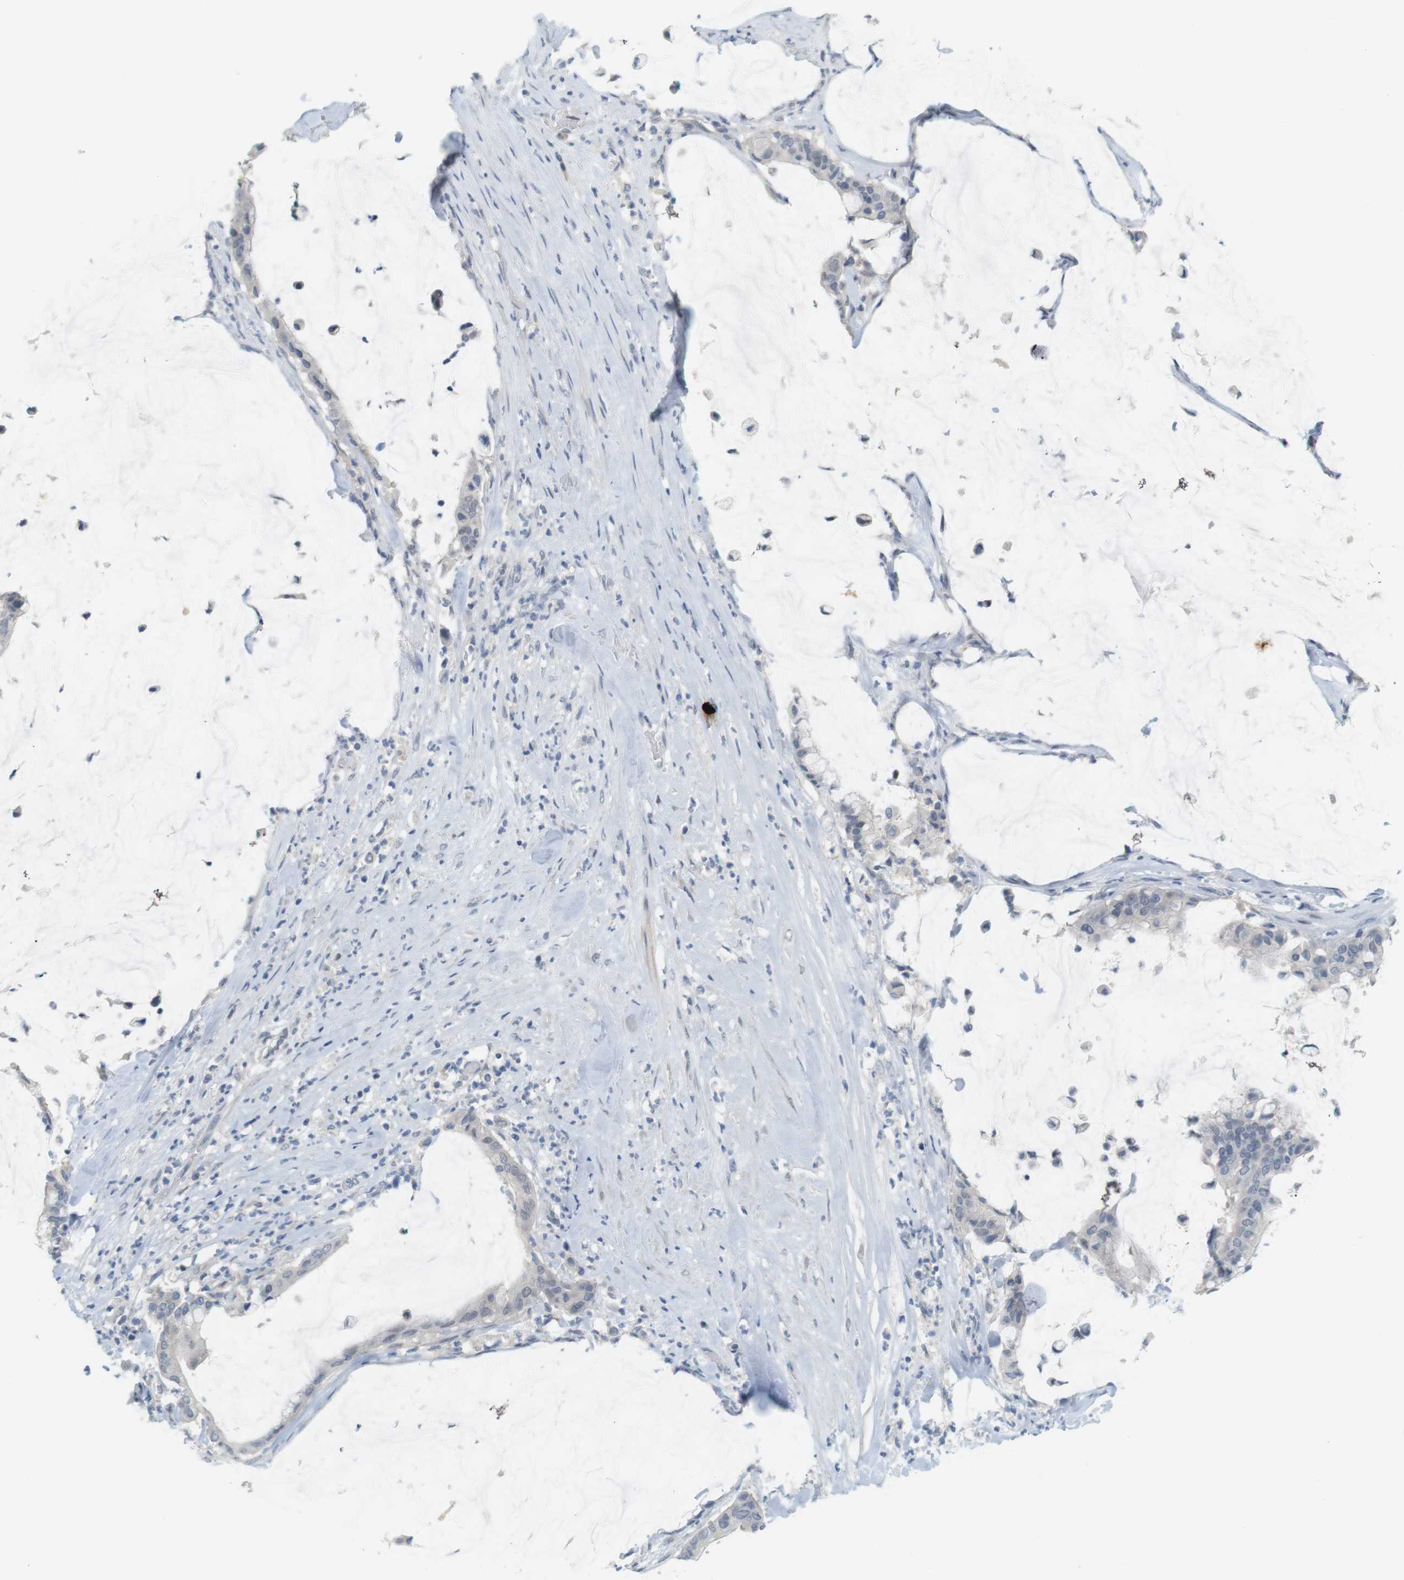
{"staining": {"intensity": "negative", "quantity": "none", "location": "none"}, "tissue": "pancreatic cancer", "cell_type": "Tumor cells", "image_type": "cancer", "snomed": [{"axis": "morphology", "description": "Adenocarcinoma, NOS"}, {"axis": "topography", "description": "Pancreas"}], "caption": "High magnification brightfield microscopy of pancreatic cancer (adenocarcinoma) stained with DAB (brown) and counterstained with hematoxylin (blue): tumor cells show no significant staining.", "gene": "CREB3L2", "patient": {"sex": "male", "age": 41}}